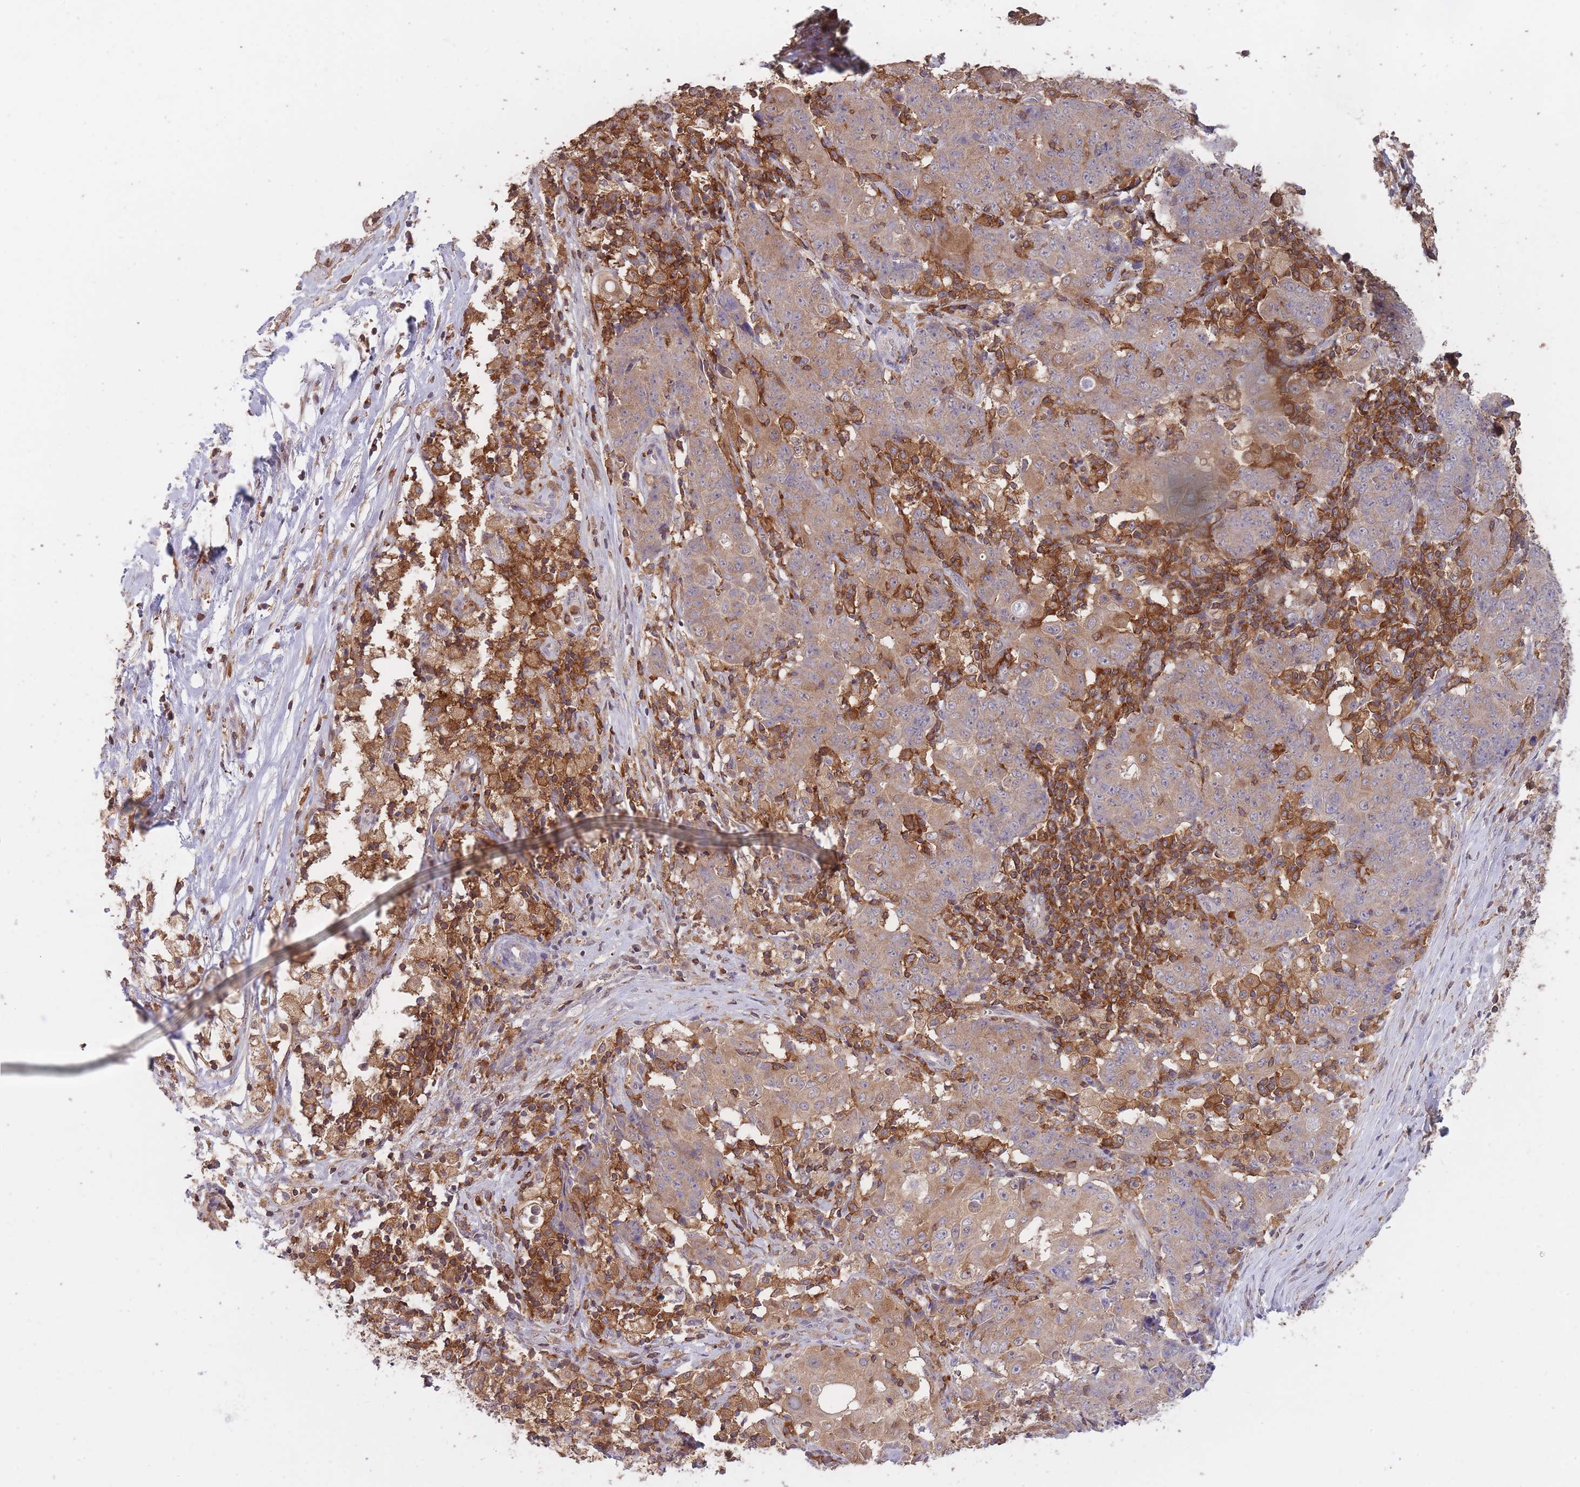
{"staining": {"intensity": "moderate", "quantity": ">75%", "location": "cytoplasmic/membranous"}, "tissue": "ovarian cancer", "cell_type": "Tumor cells", "image_type": "cancer", "snomed": [{"axis": "morphology", "description": "Carcinoma, endometroid"}, {"axis": "topography", "description": "Ovary"}], "caption": "DAB immunohistochemical staining of ovarian cancer reveals moderate cytoplasmic/membranous protein positivity in about >75% of tumor cells.", "gene": "GMIP", "patient": {"sex": "female", "age": 42}}